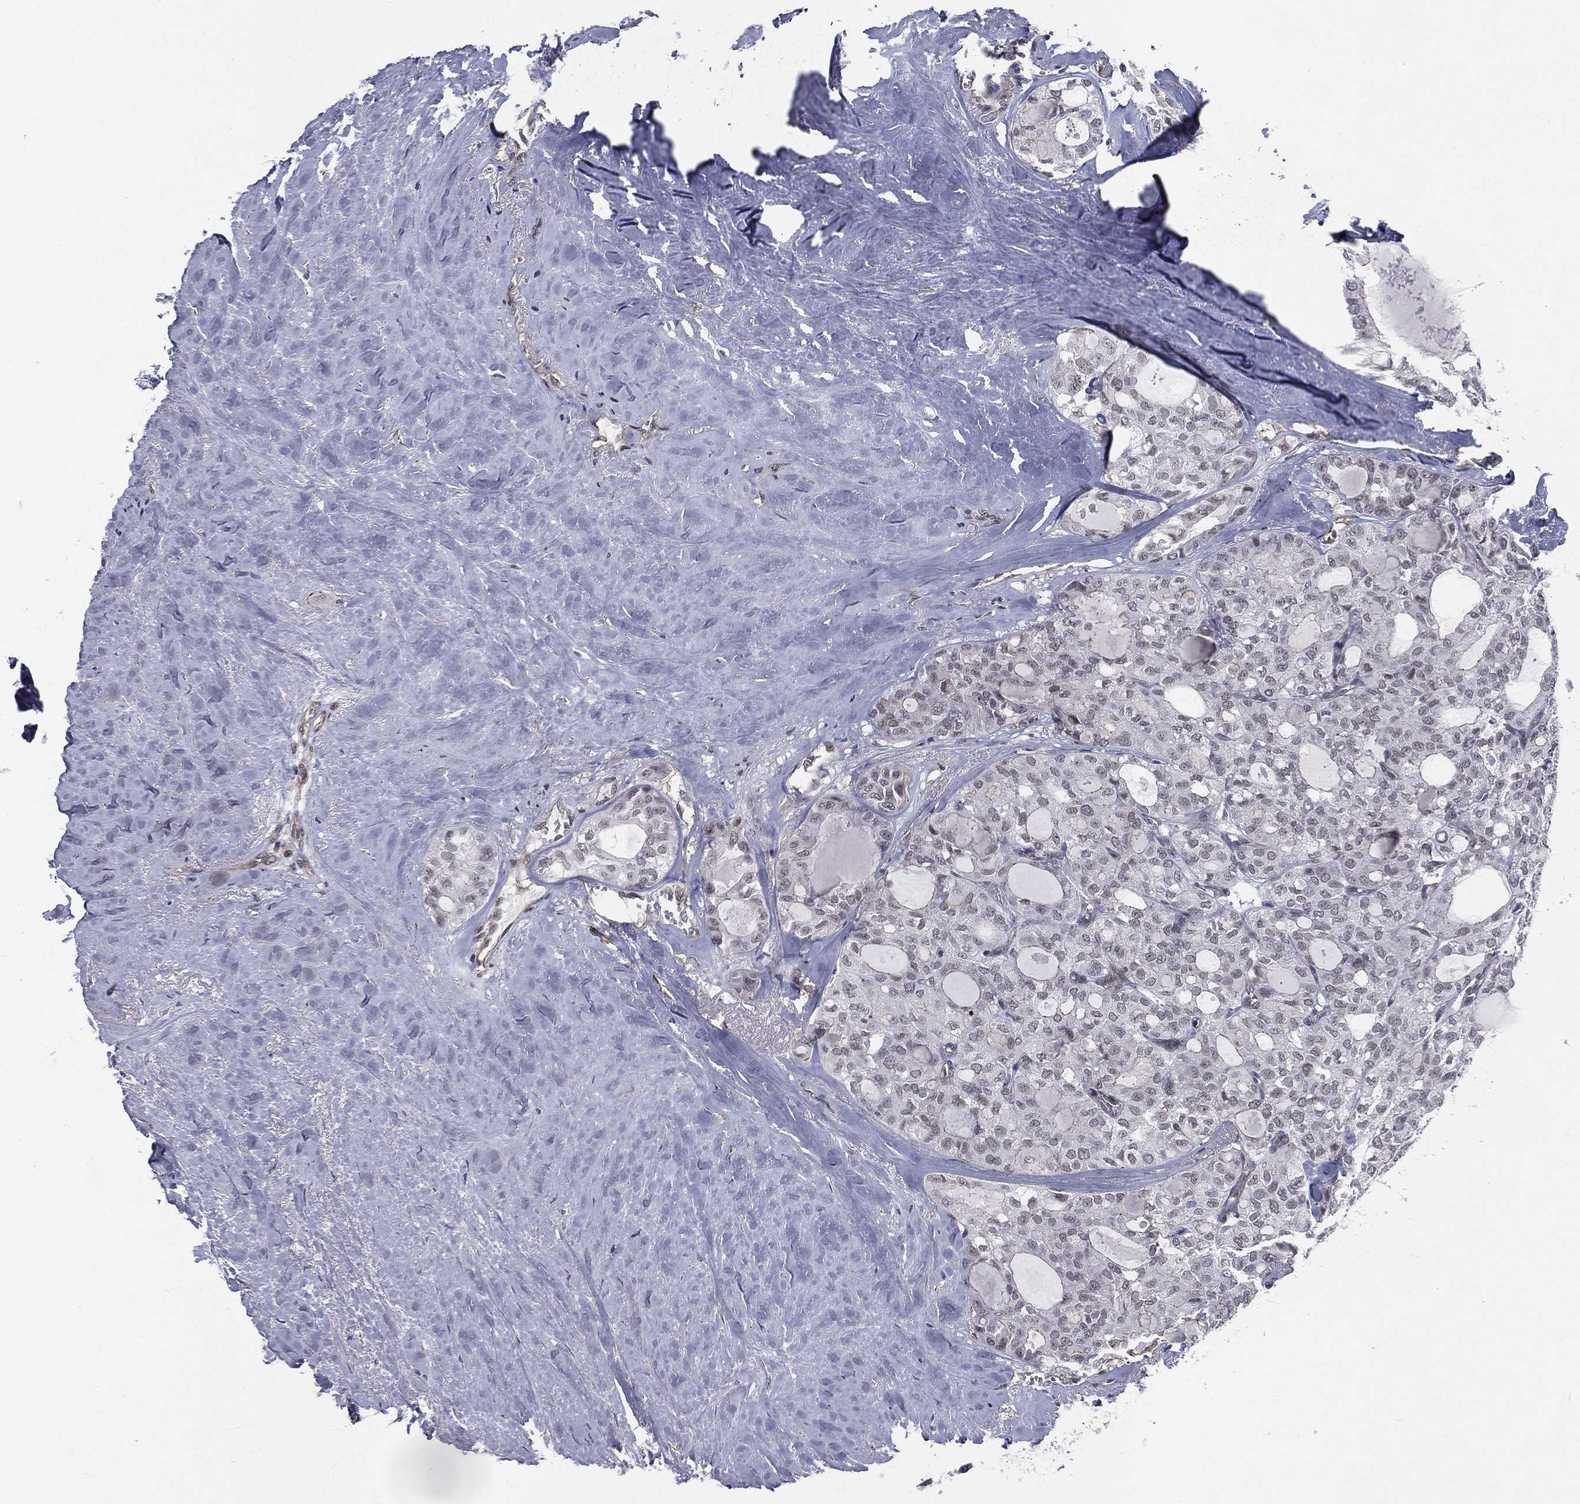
{"staining": {"intensity": "weak", "quantity": "<25%", "location": "cytoplasmic/membranous"}, "tissue": "thyroid cancer", "cell_type": "Tumor cells", "image_type": "cancer", "snomed": [{"axis": "morphology", "description": "Follicular adenoma carcinoma, NOS"}, {"axis": "topography", "description": "Thyroid gland"}], "caption": "There is no significant expression in tumor cells of follicular adenoma carcinoma (thyroid).", "gene": "MORC2", "patient": {"sex": "male", "age": 75}}